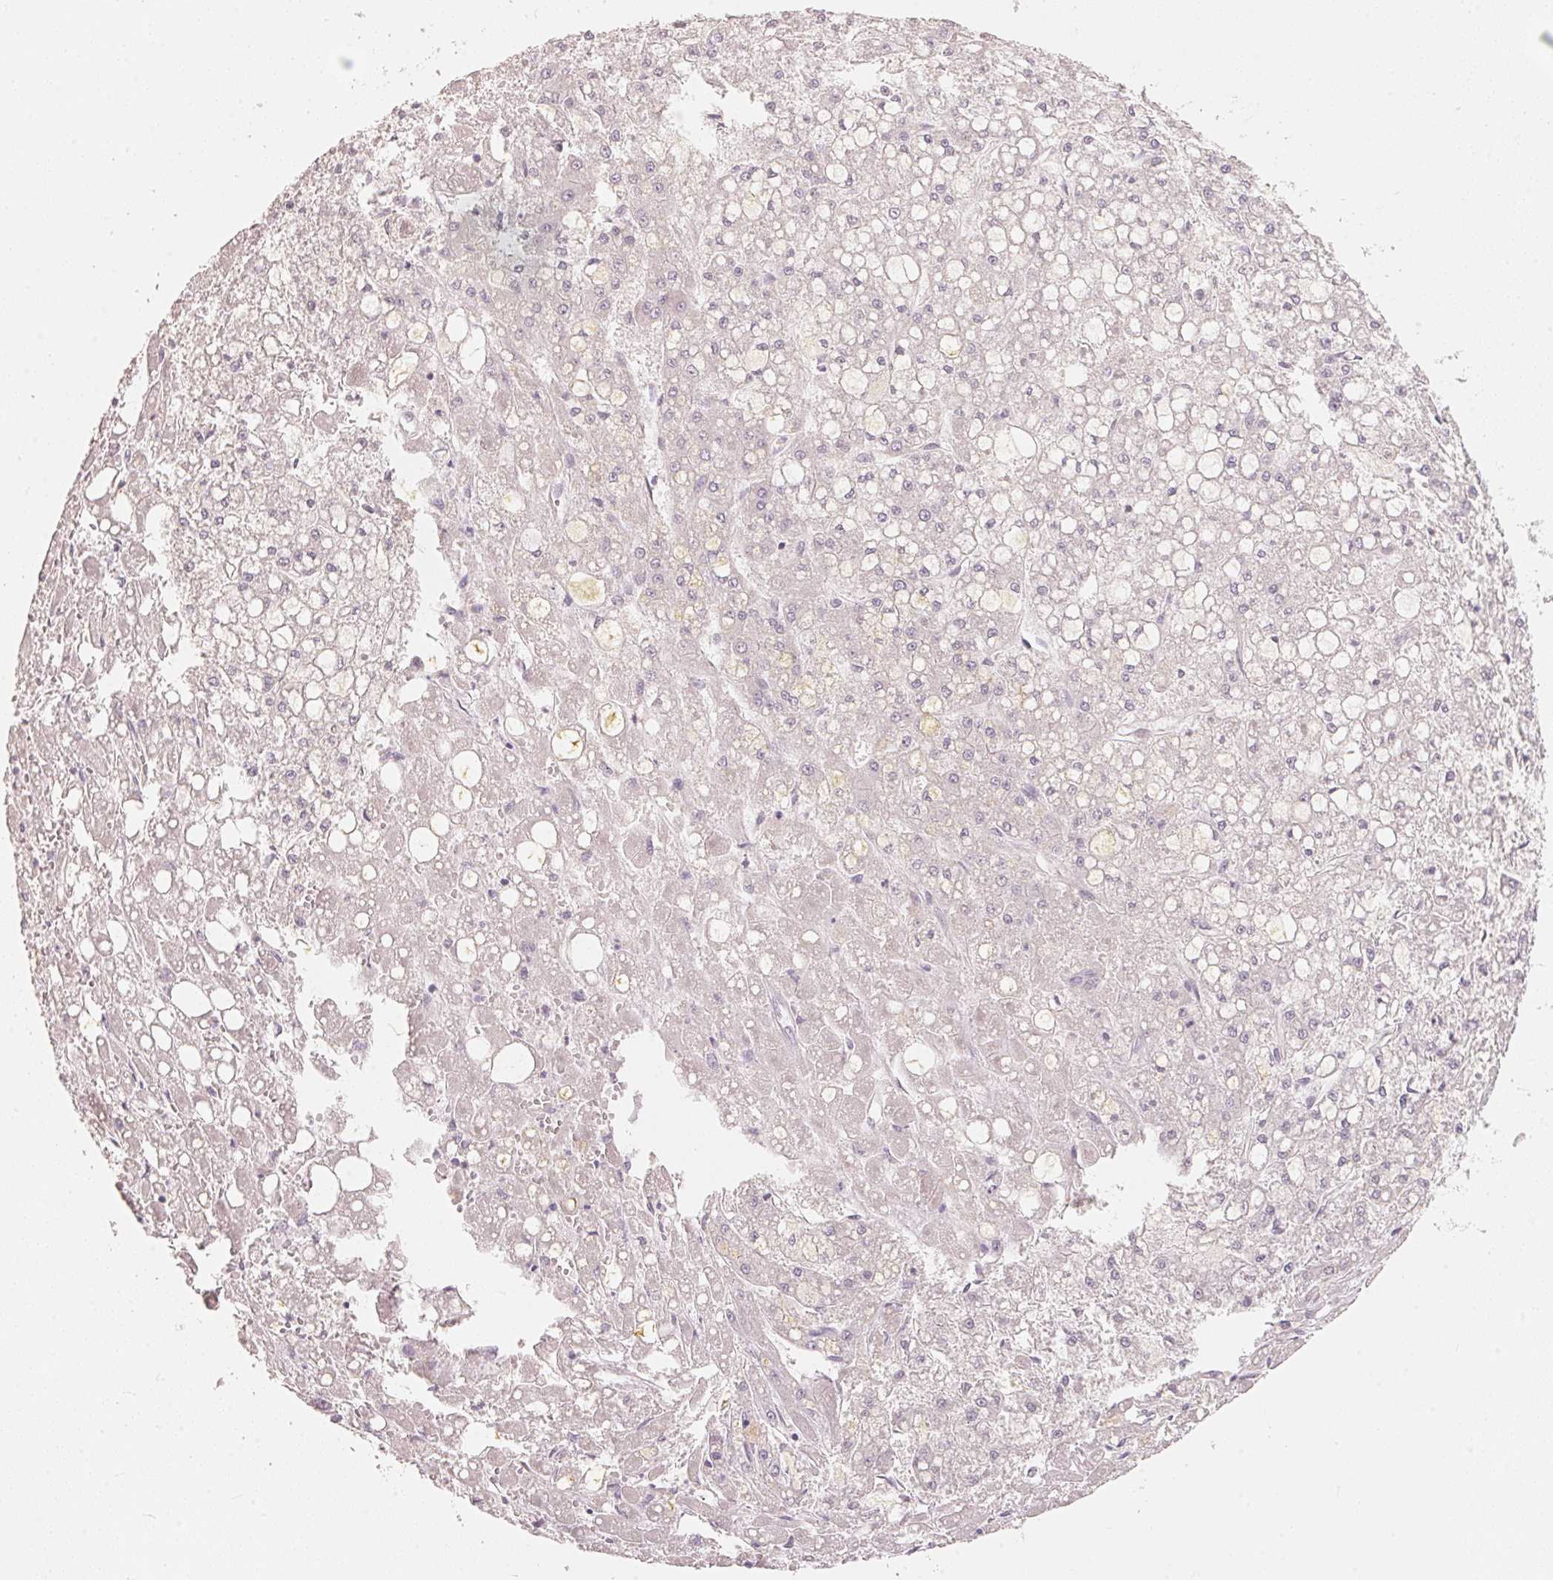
{"staining": {"intensity": "negative", "quantity": "none", "location": "none"}, "tissue": "liver cancer", "cell_type": "Tumor cells", "image_type": "cancer", "snomed": [{"axis": "morphology", "description": "Carcinoma, Hepatocellular, NOS"}, {"axis": "topography", "description": "Liver"}], "caption": "Human liver cancer stained for a protein using immunohistochemistry (IHC) displays no positivity in tumor cells.", "gene": "TP53AIP1", "patient": {"sex": "male", "age": 67}}